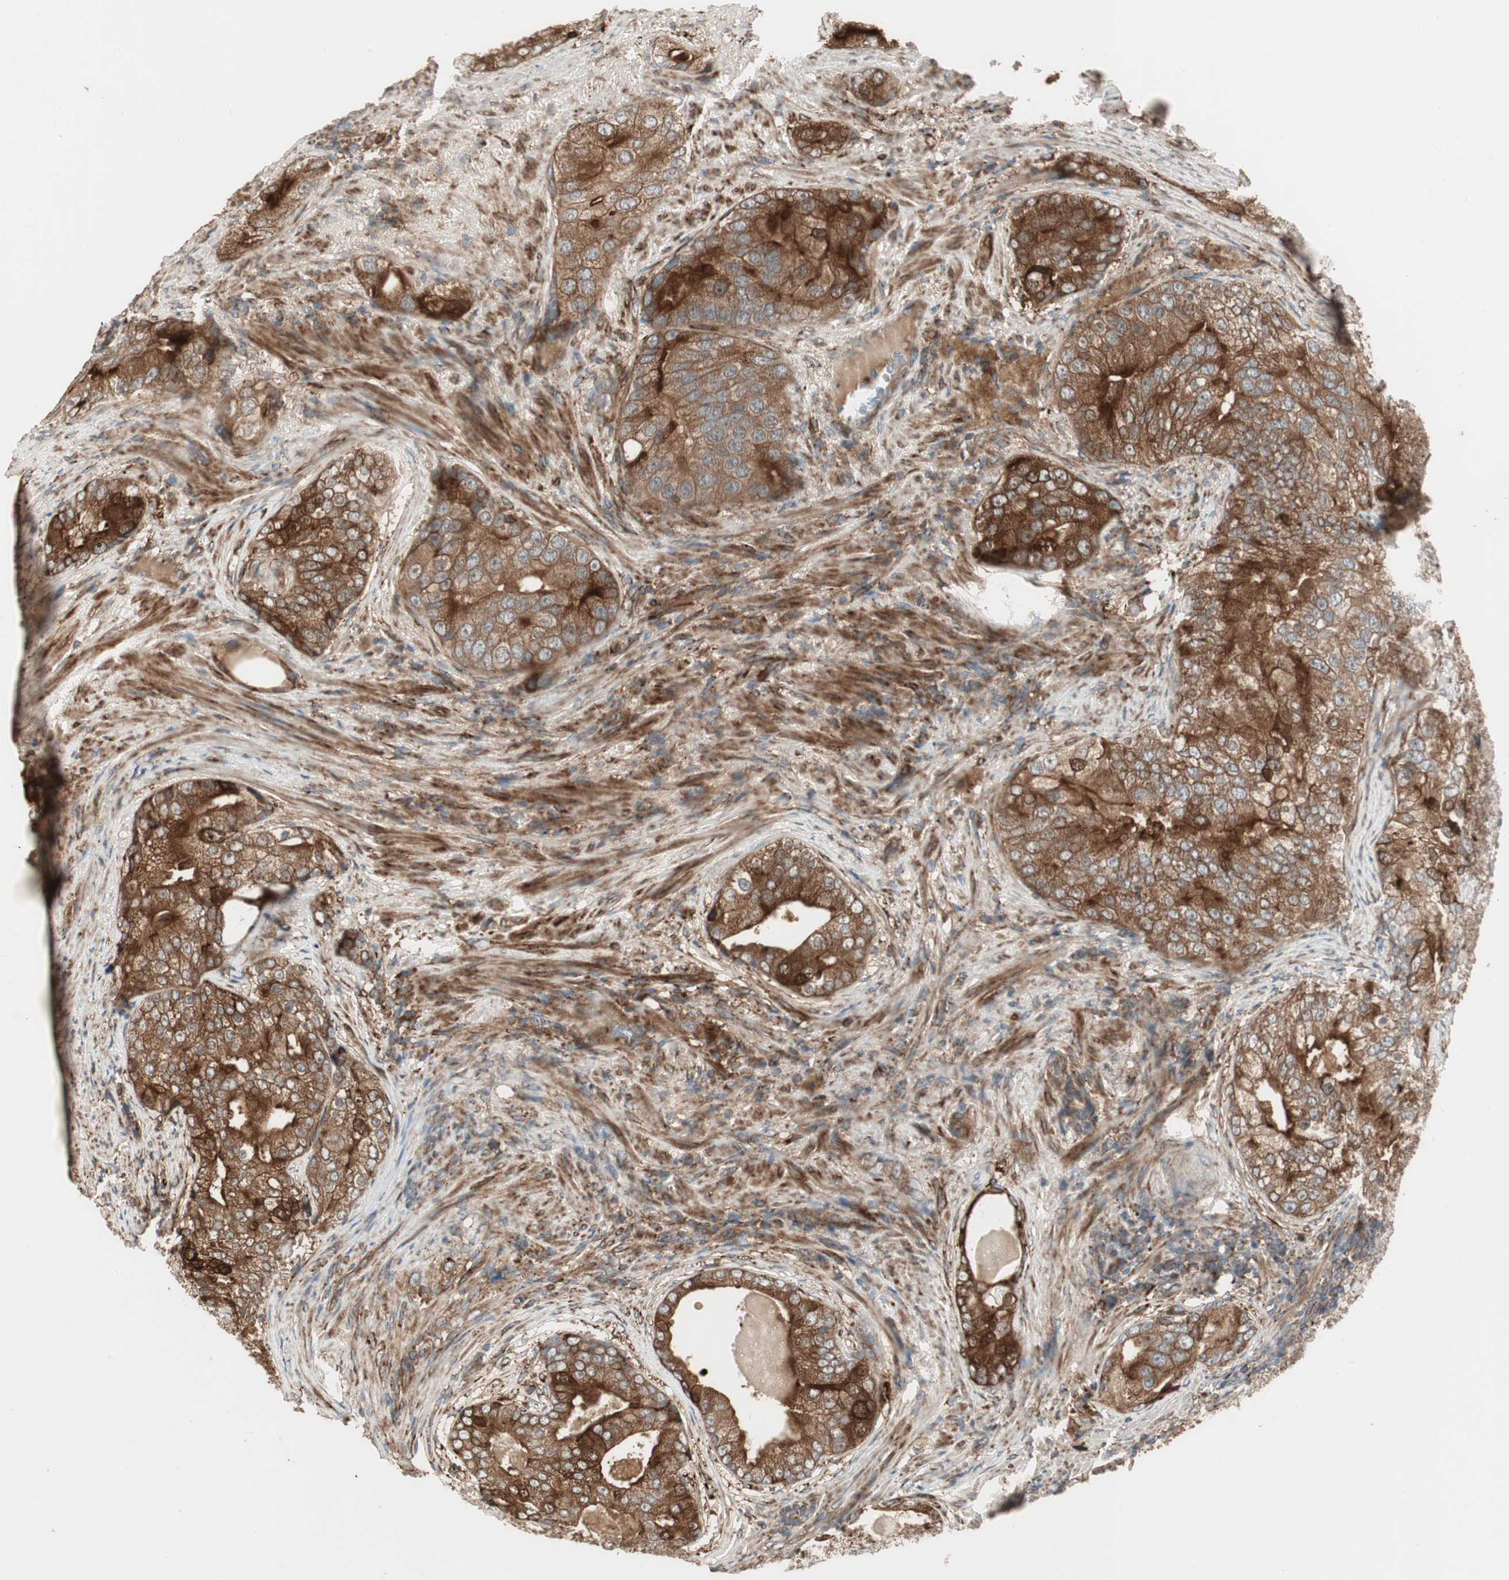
{"staining": {"intensity": "moderate", "quantity": ">75%", "location": "cytoplasmic/membranous"}, "tissue": "prostate cancer", "cell_type": "Tumor cells", "image_type": "cancer", "snomed": [{"axis": "morphology", "description": "Adenocarcinoma, High grade"}, {"axis": "topography", "description": "Prostate"}], "caption": "A micrograph showing moderate cytoplasmic/membranous expression in about >75% of tumor cells in prostate adenocarcinoma (high-grade), as visualized by brown immunohistochemical staining.", "gene": "PRKG1", "patient": {"sex": "male", "age": 66}}